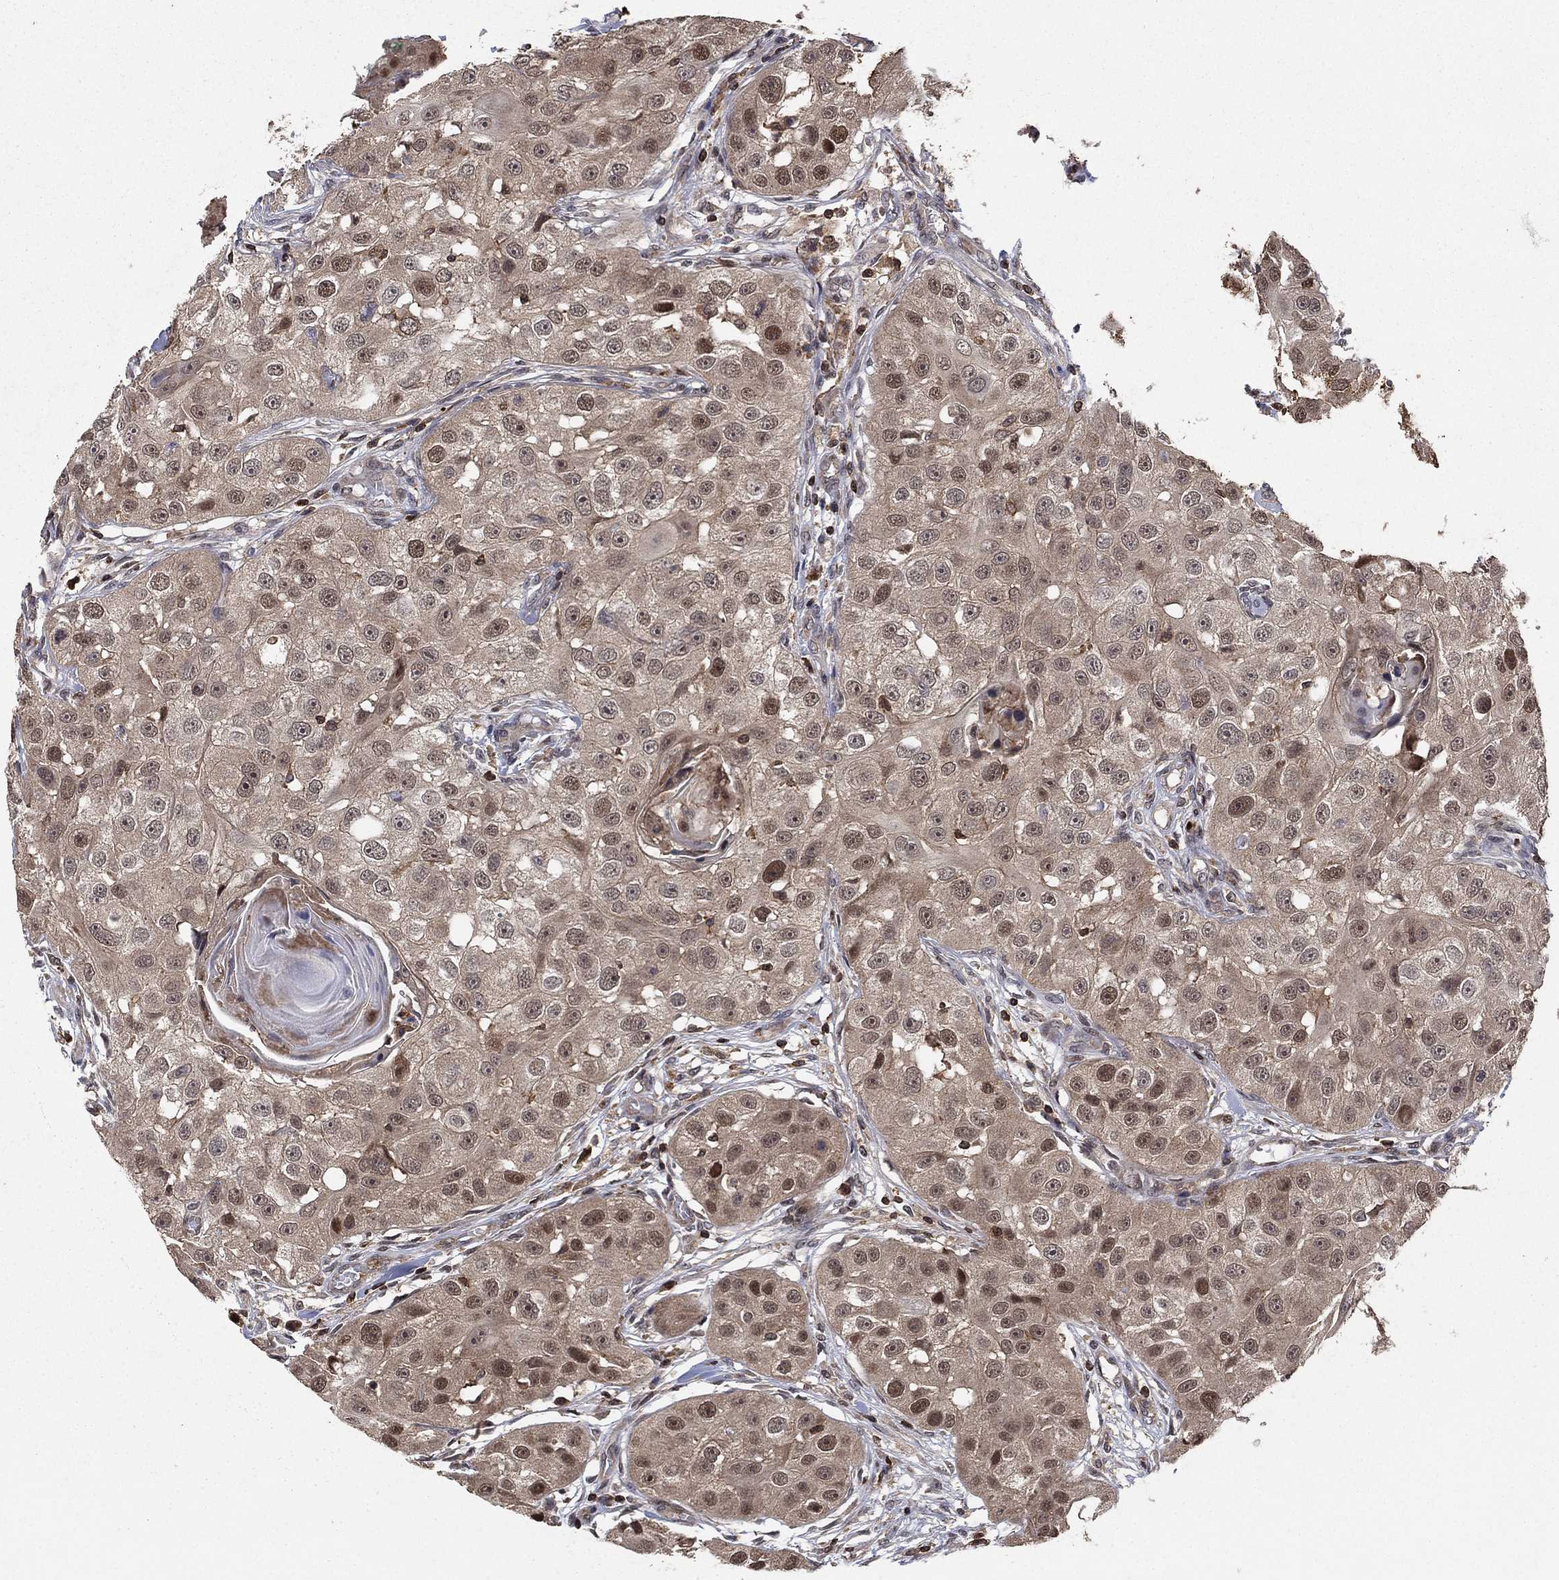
{"staining": {"intensity": "moderate", "quantity": "25%-75%", "location": "cytoplasmic/membranous,nuclear"}, "tissue": "head and neck cancer", "cell_type": "Tumor cells", "image_type": "cancer", "snomed": [{"axis": "morphology", "description": "Normal tissue, NOS"}, {"axis": "morphology", "description": "Squamous cell carcinoma, NOS"}, {"axis": "topography", "description": "Skeletal muscle"}, {"axis": "topography", "description": "Head-Neck"}], "caption": "High-power microscopy captured an immunohistochemistry (IHC) image of head and neck squamous cell carcinoma, revealing moderate cytoplasmic/membranous and nuclear staining in about 25%-75% of tumor cells. The staining was performed using DAB to visualize the protein expression in brown, while the nuclei were stained in blue with hematoxylin (Magnification: 20x).", "gene": "CCDC66", "patient": {"sex": "male", "age": 51}}